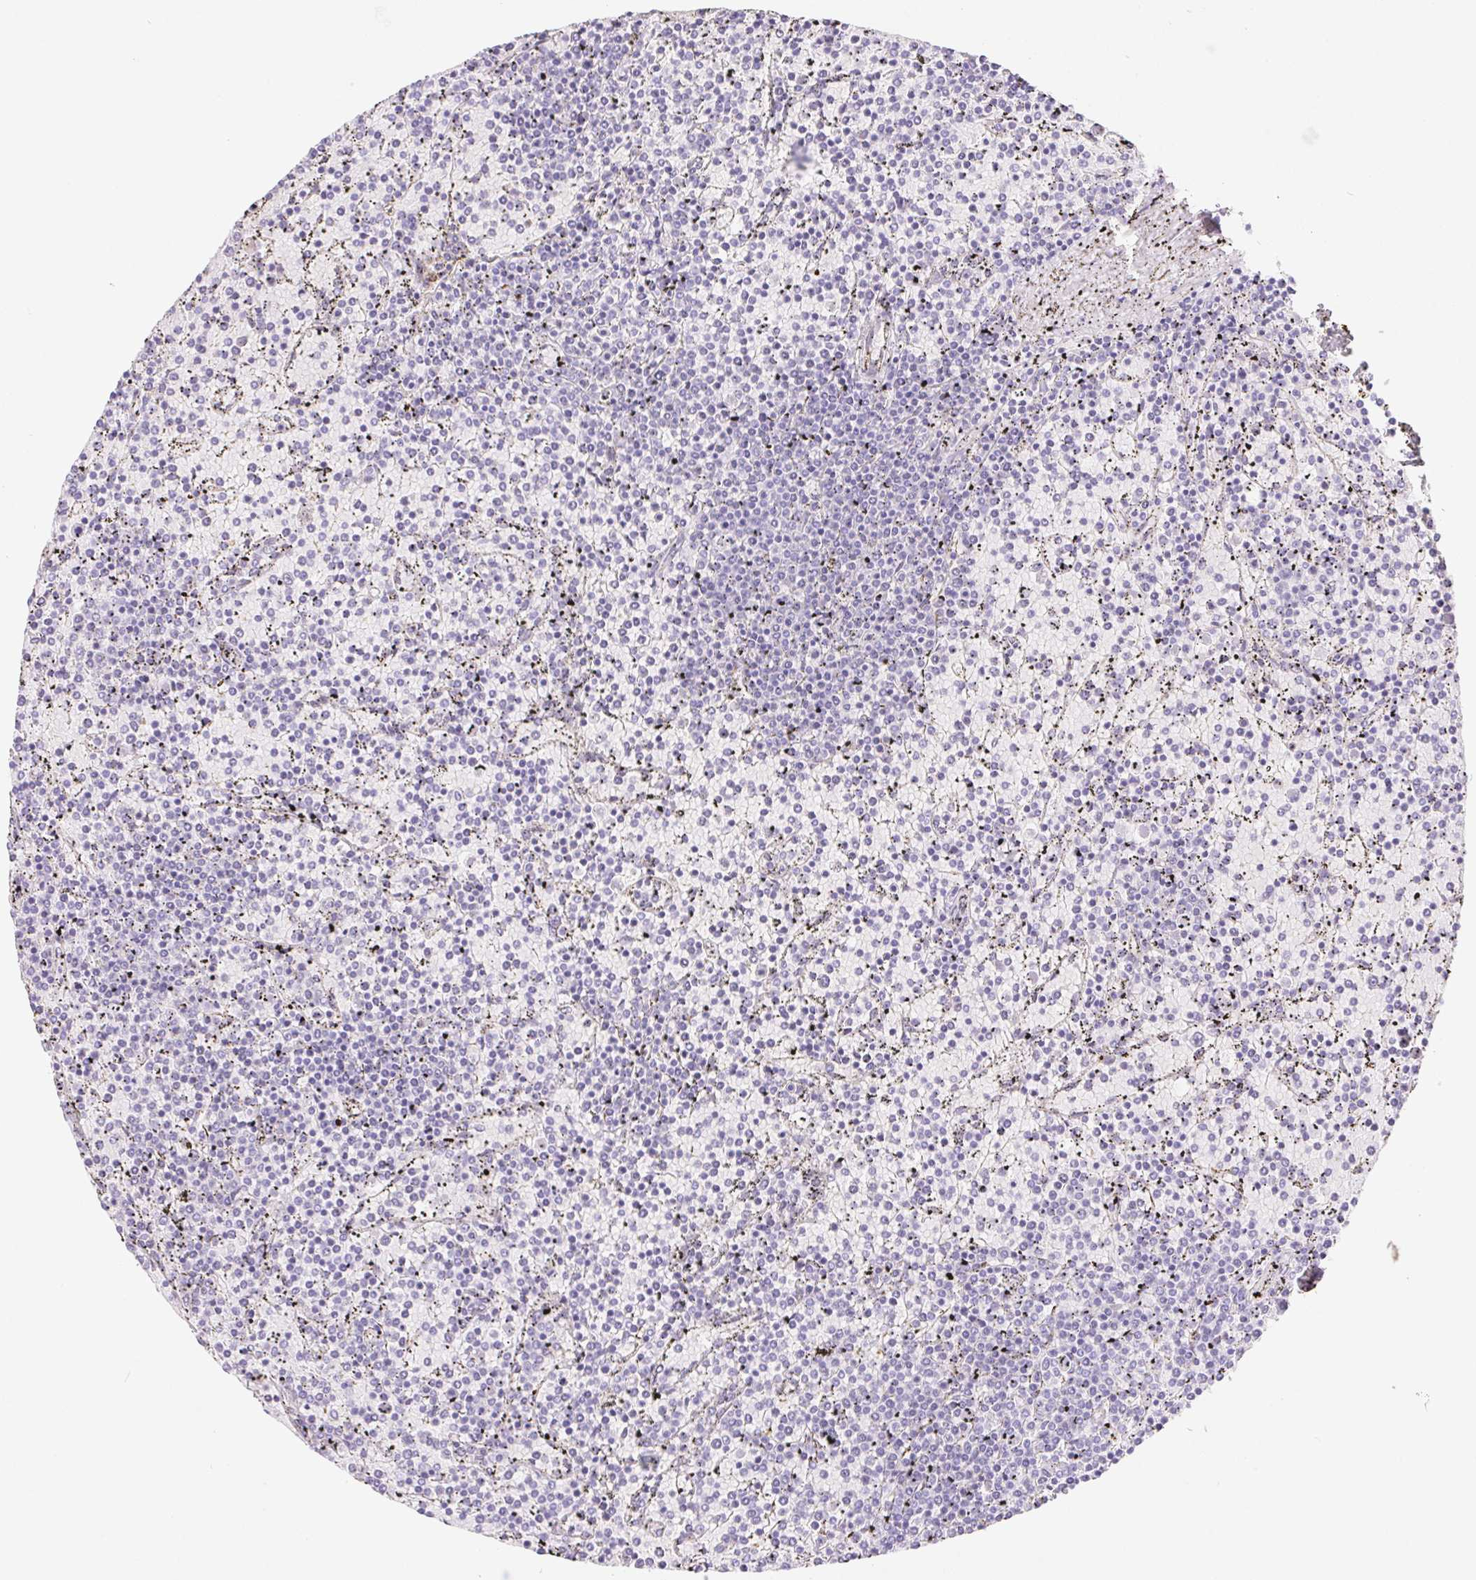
{"staining": {"intensity": "negative", "quantity": "none", "location": "none"}, "tissue": "lymphoma", "cell_type": "Tumor cells", "image_type": "cancer", "snomed": [{"axis": "morphology", "description": "Malignant lymphoma, non-Hodgkin's type, Low grade"}, {"axis": "topography", "description": "Spleen"}], "caption": "Immunohistochemistry of human lymphoma reveals no positivity in tumor cells.", "gene": "PNLIP", "patient": {"sex": "female", "age": 77}}